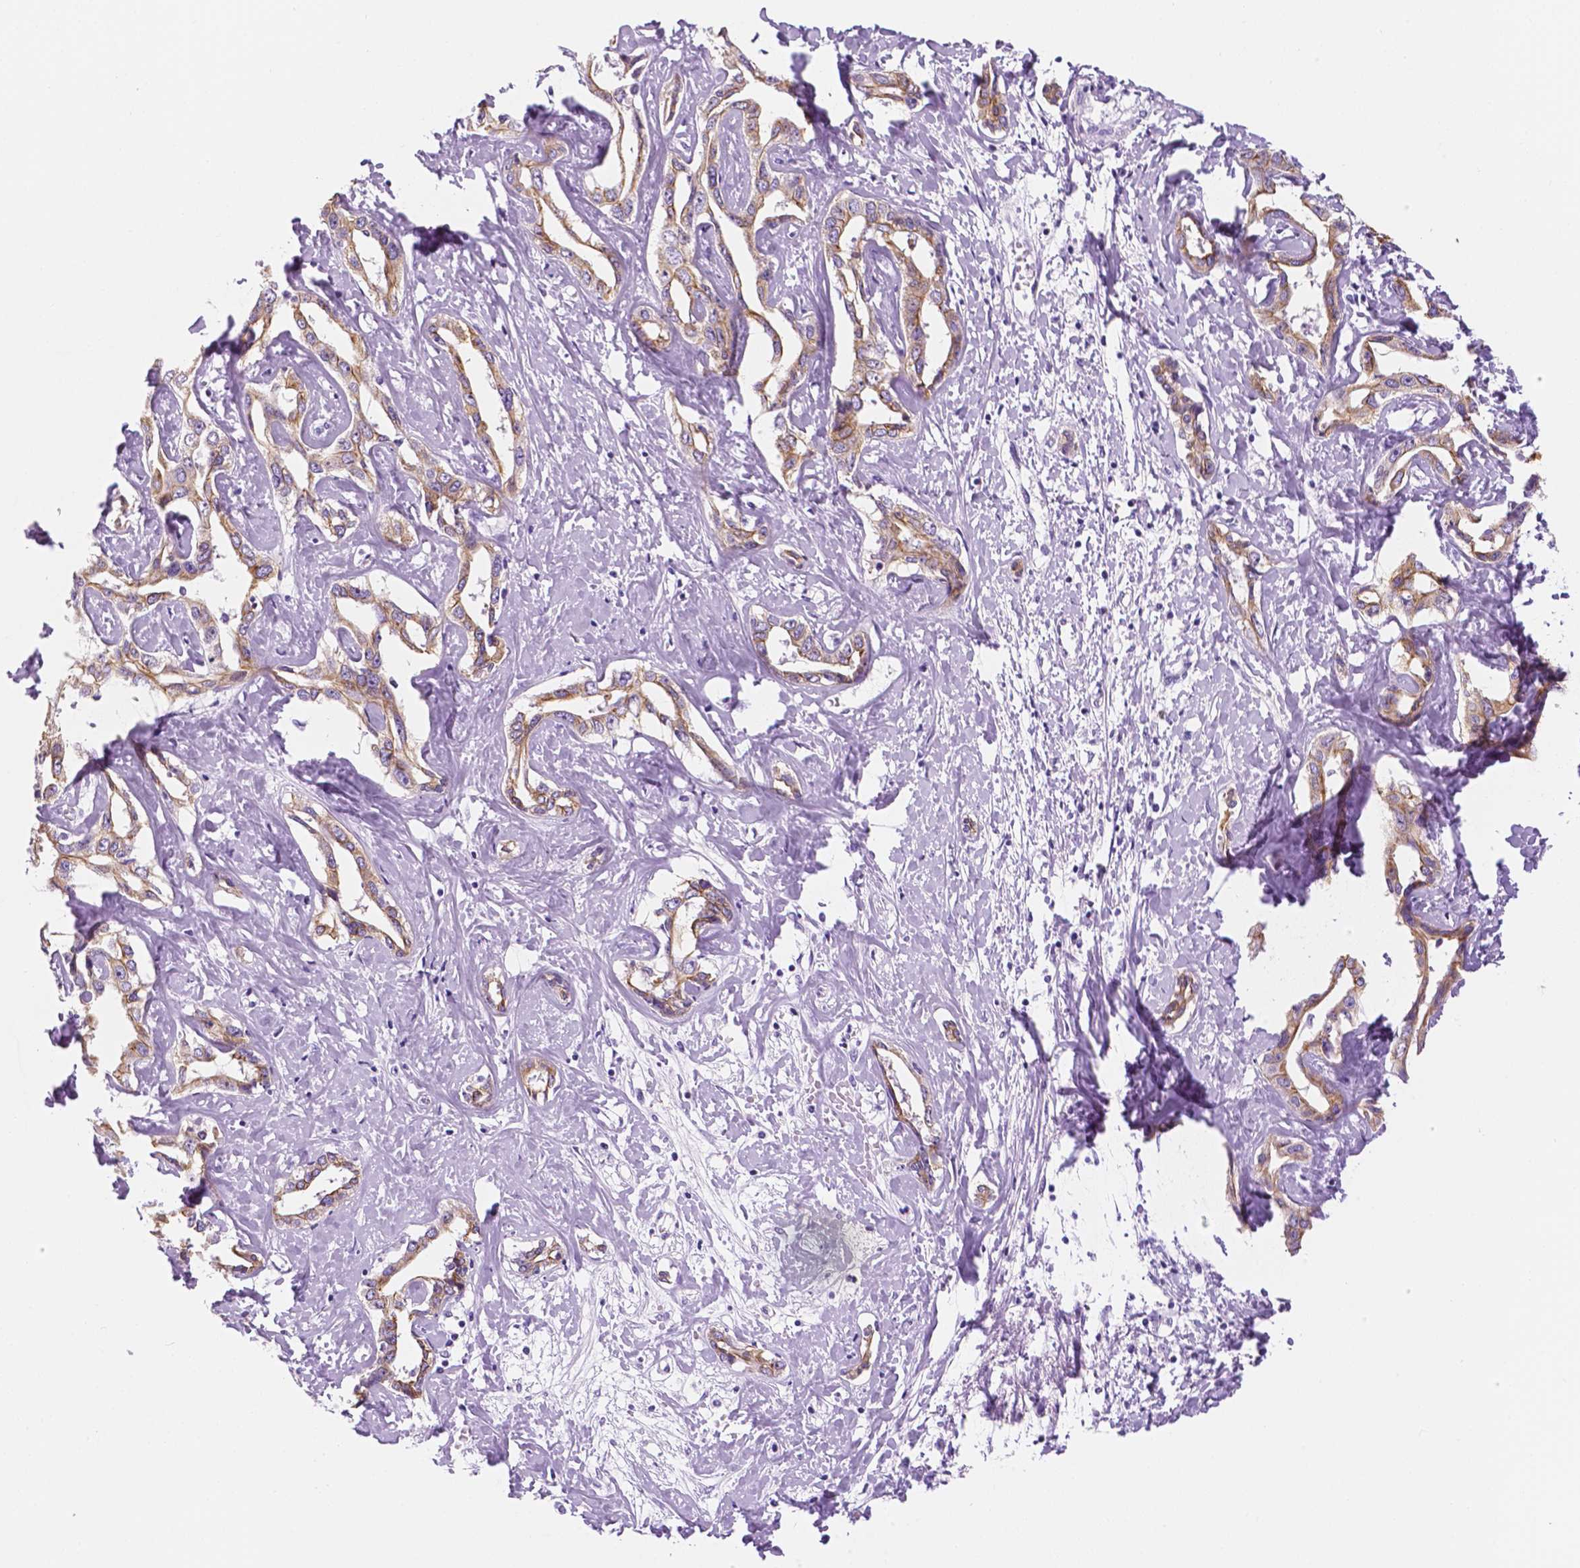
{"staining": {"intensity": "moderate", "quantity": ">75%", "location": "cytoplasmic/membranous"}, "tissue": "liver cancer", "cell_type": "Tumor cells", "image_type": "cancer", "snomed": [{"axis": "morphology", "description": "Cholangiocarcinoma"}, {"axis": "topography", "description": "Liver"}], "caption": "Liver cancer (cholangiocarcinoma) stained for a protein displays moderate cytoplasmic/membranous positivity in tumor cells.", "gene": "PPL", "patient": {"sex": "male", "age": 59}}